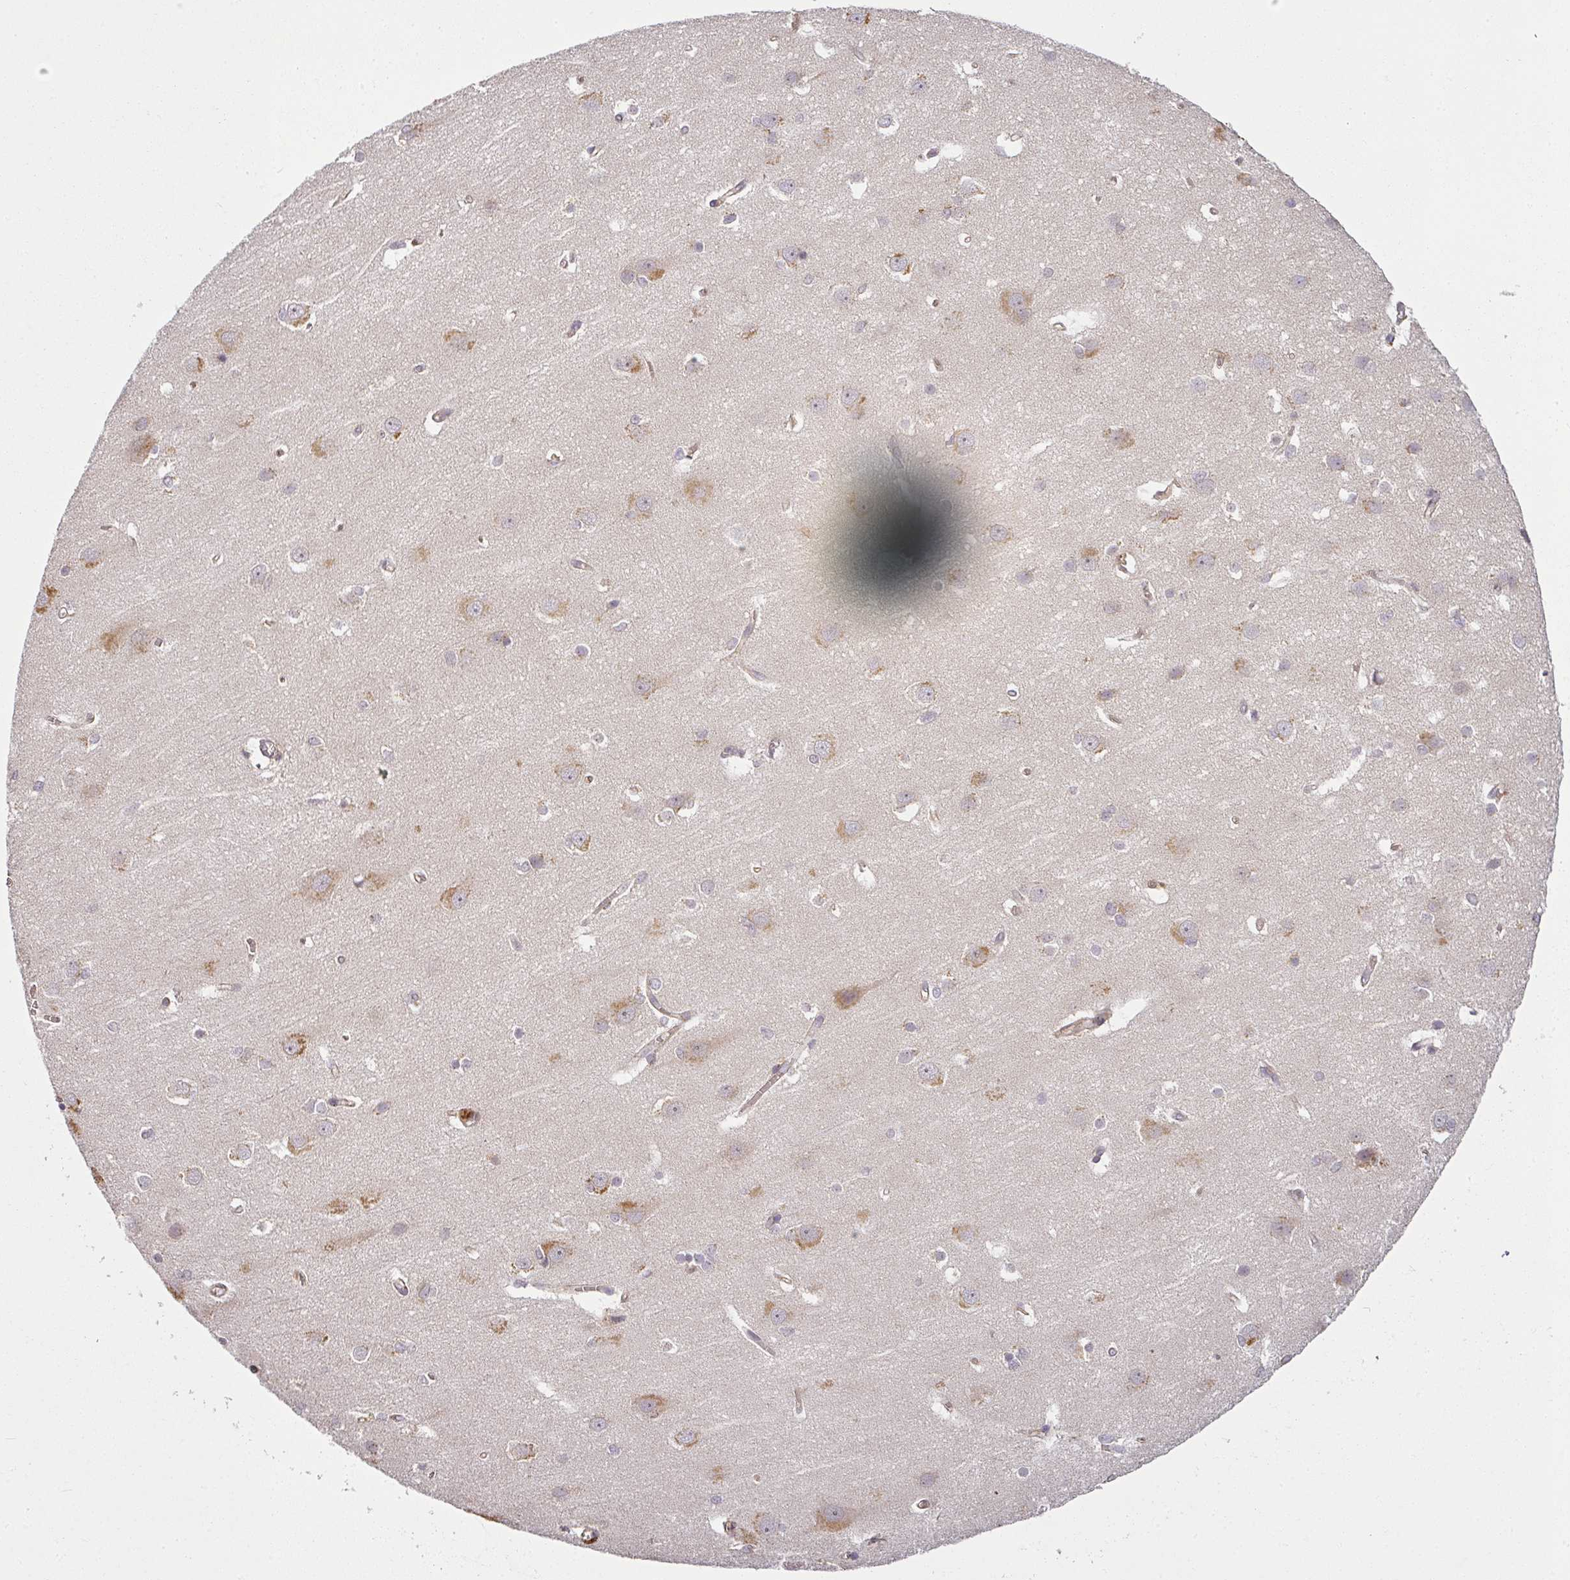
{"staining": {"intensity": "moderate", "quantity": "25%-75%", "location": "cytoplasmic/membranous"}, "tissue": "cerebral cortex", "cell_type": "Endothelial cells", "image_type": "normal", "snomed": [{"axis": "morphology", "description": "Normal tissue, NOS"}, {"axis": "topography", "description": "Cerebral cortex"}], "caption": "Immunohistochemistry (DAB (3,3'-diaminobenzidine)) staining of benign cerebral cortex reveals moderate cytoplasmic/membranous protein staining in approximately 25%-75% of endothelial cells.", "gene": "DIMT1", "patient": {"sex": "male", "age": 37}}